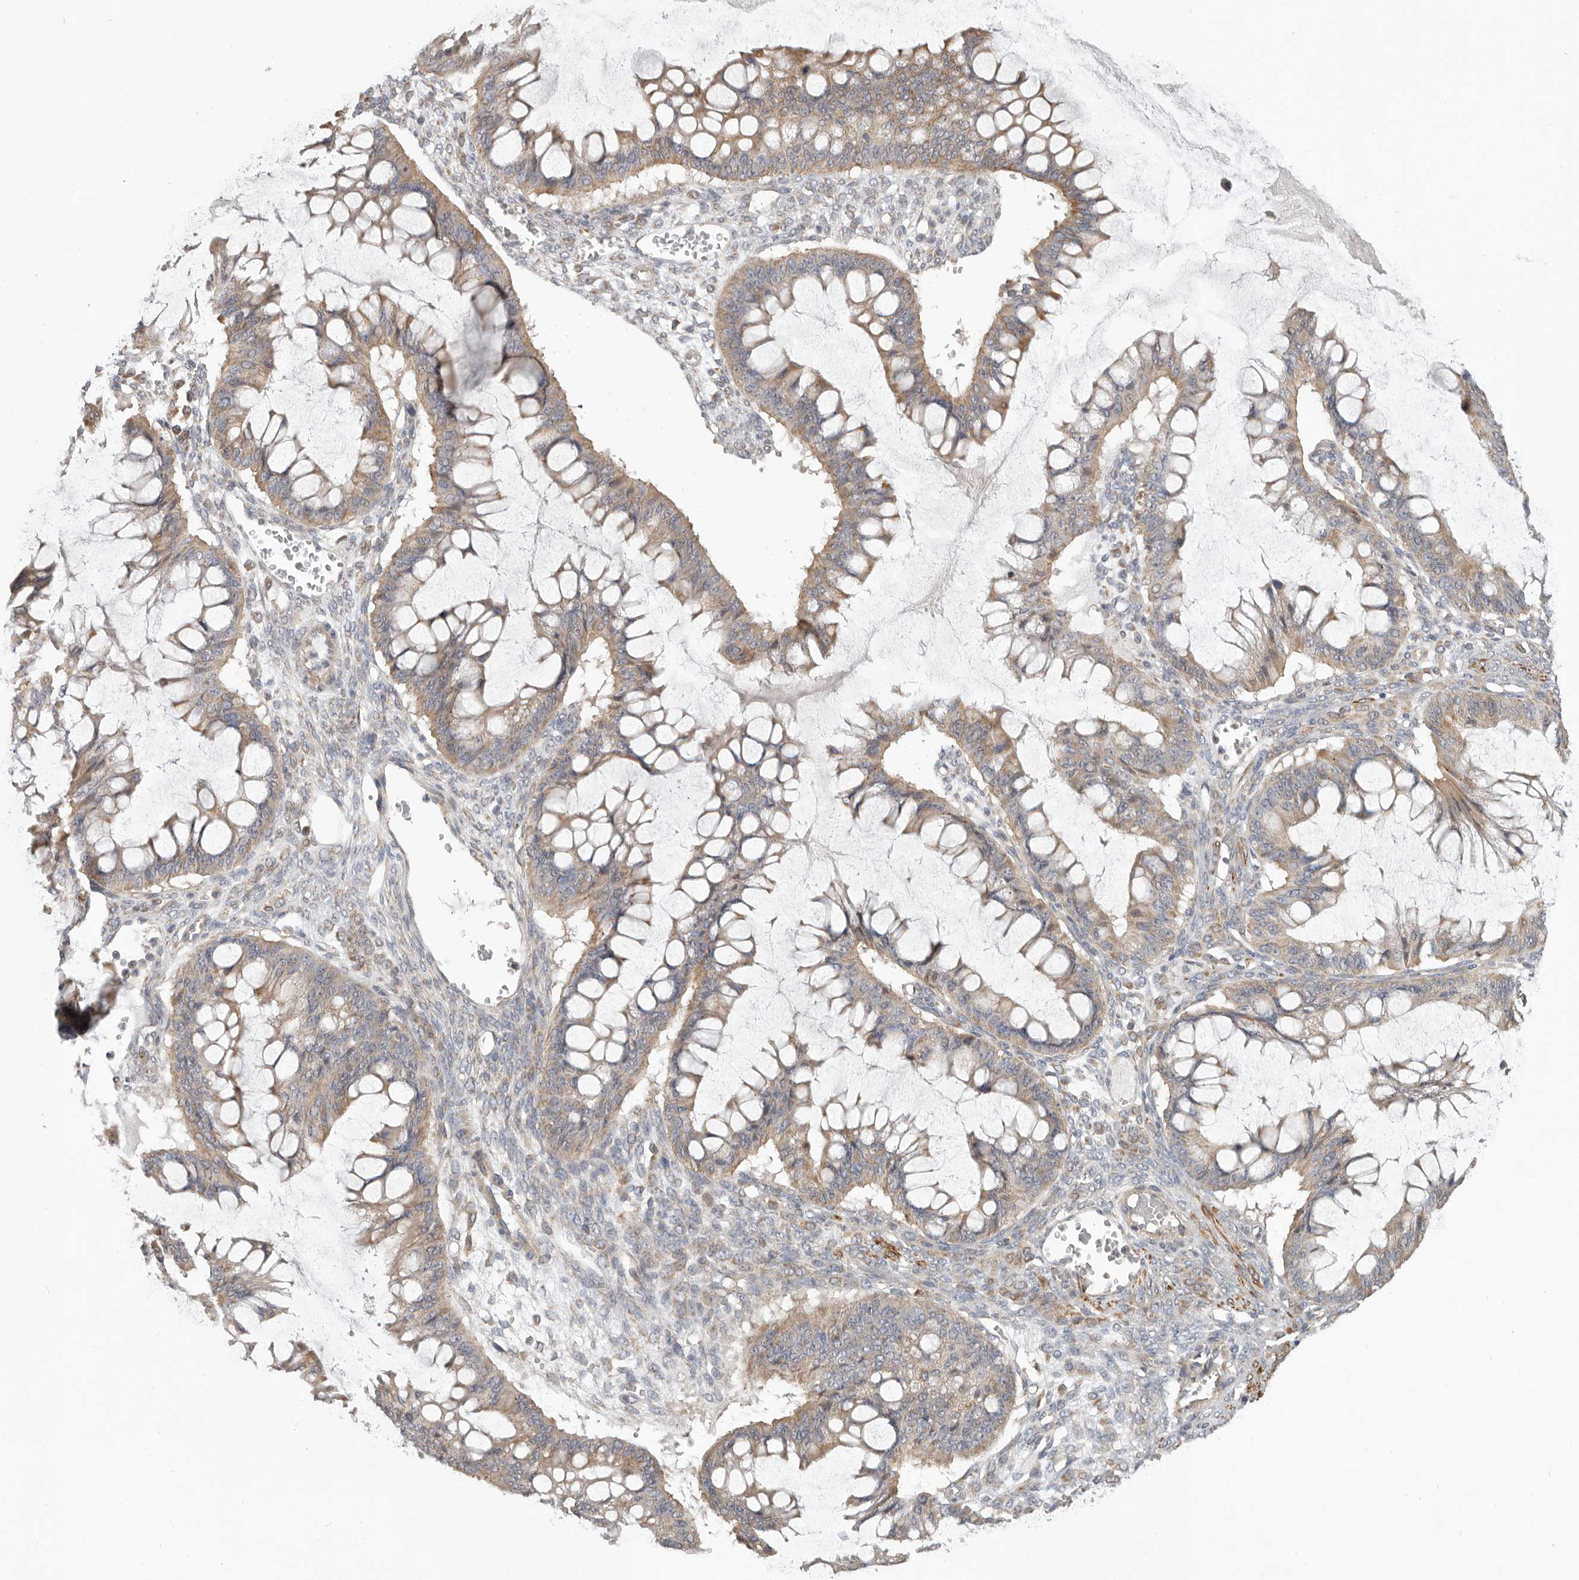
{"staining": {"intensity": "moderate", "quantity": ">75%", "location": "cytoplasmic/membranous"}, "tissue": "ovarian cancer", "cell_type": "Tumor cells", "image_type": "cancer", "snomed": [{"axis": "morphology", "description": "Cystadenocarcinoma, mucinous, NOS"}, {"axis": "topography", "description": "Ovary"}], "caption": "An immunohistochemistry (IHC) image of neoplastic tissue is shown. Protein staining in brown highlights moderate cytoplasmic/membranous positivity in ovarian cancer (mucinous cystadenocarcinoma) within tumor cells.", "gene": "UNK", "patient": {"sex": "female", "age": 73}}